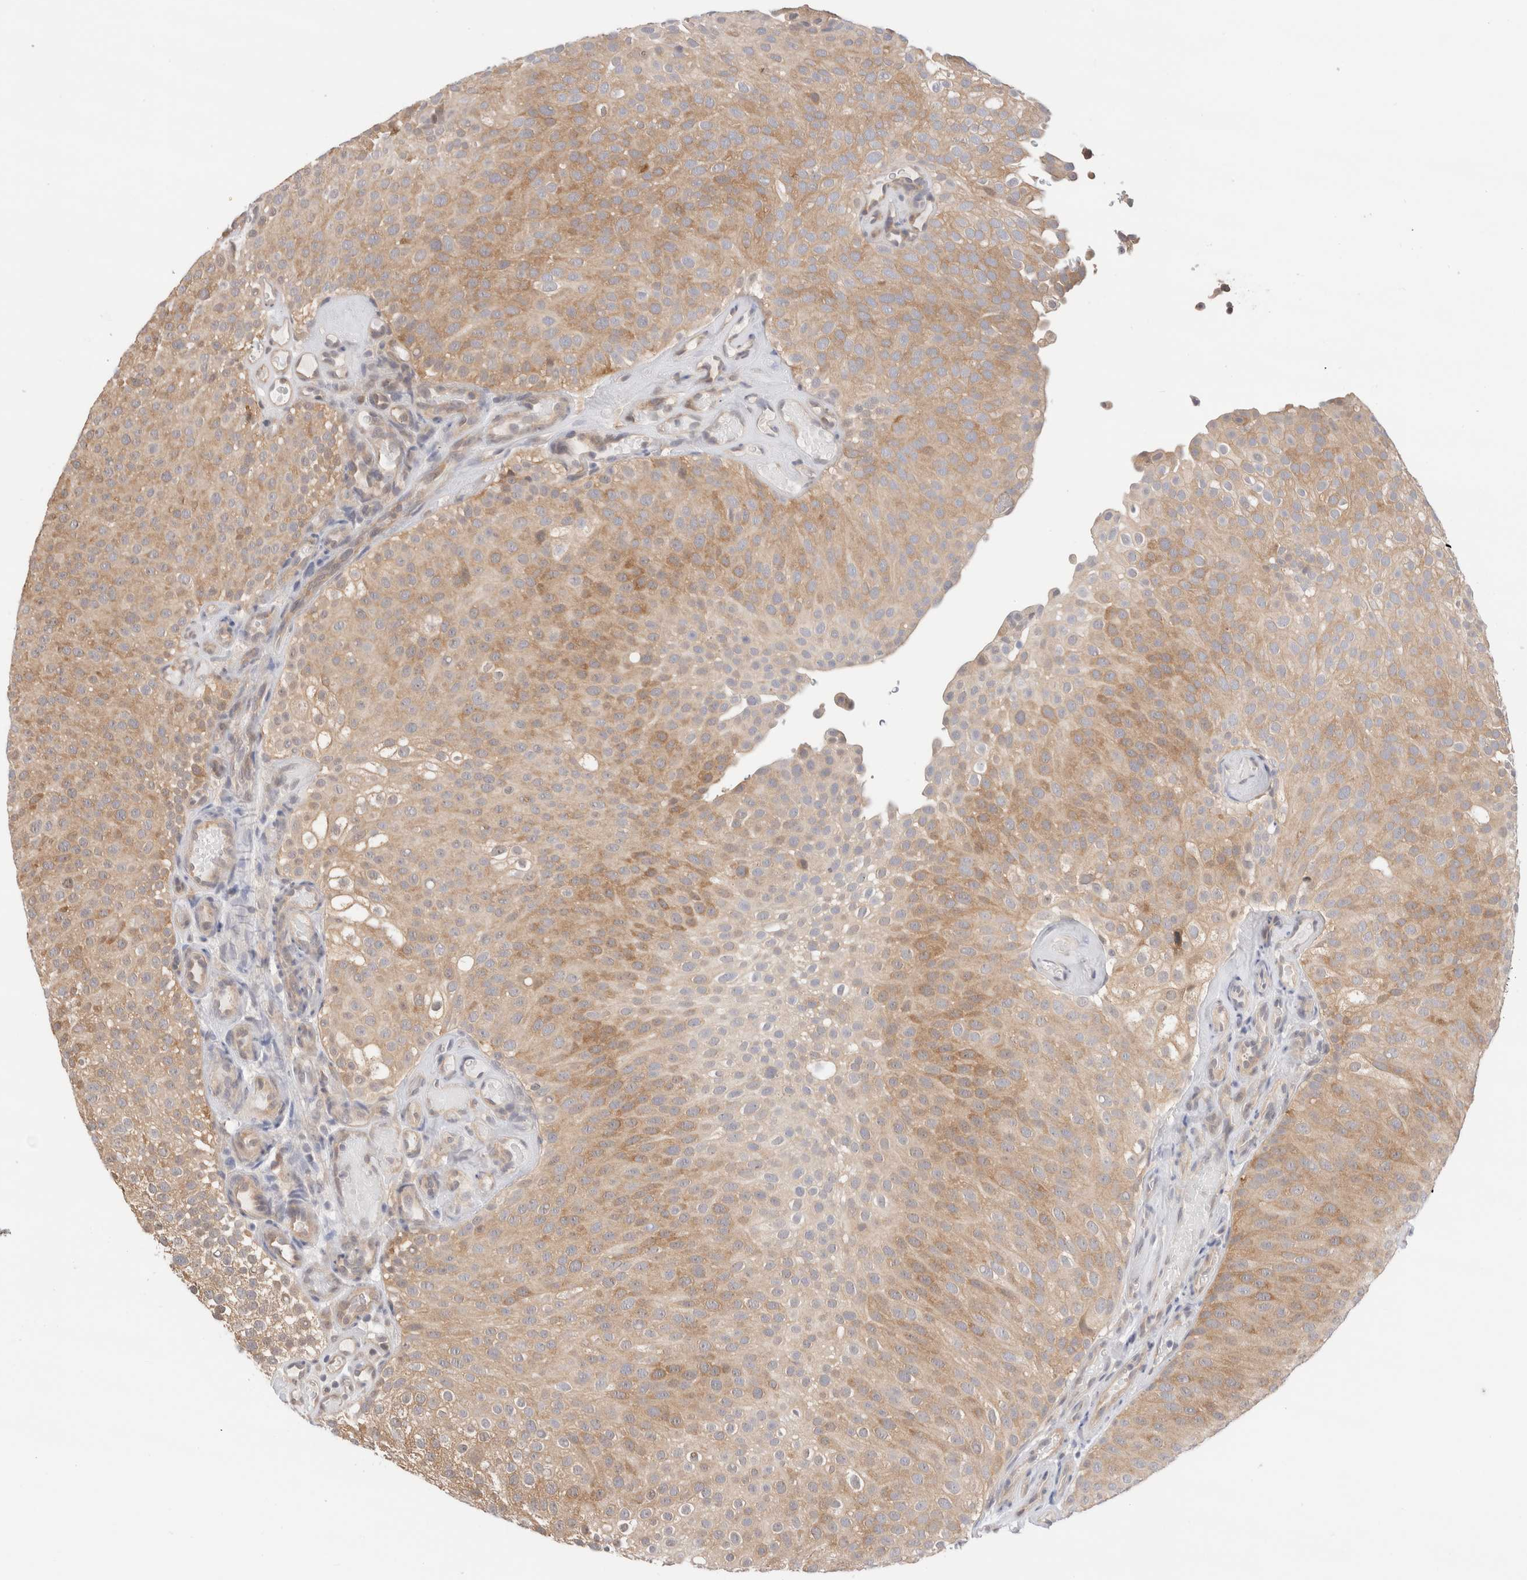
{"staining": {"intensity": "moderate", "quantity": ">75%", "location": "cytoplasmic/membranous"}, "tissue": "urothelial cancer", "cell_type": "Tumor cells", "image_type": "cancer", "snomed": [{"axis": "morphology", "description": "Urothelial carcinoma, Low grade"}, {"axis": "topography", "description": "Urinary bladder"}], "caption": "Human urothelial cancer stained with a protein marker exhibits moderate staining in tumor cells.", "gene": "C17orf97", "patient": {"sex": "male", "age": 78}}